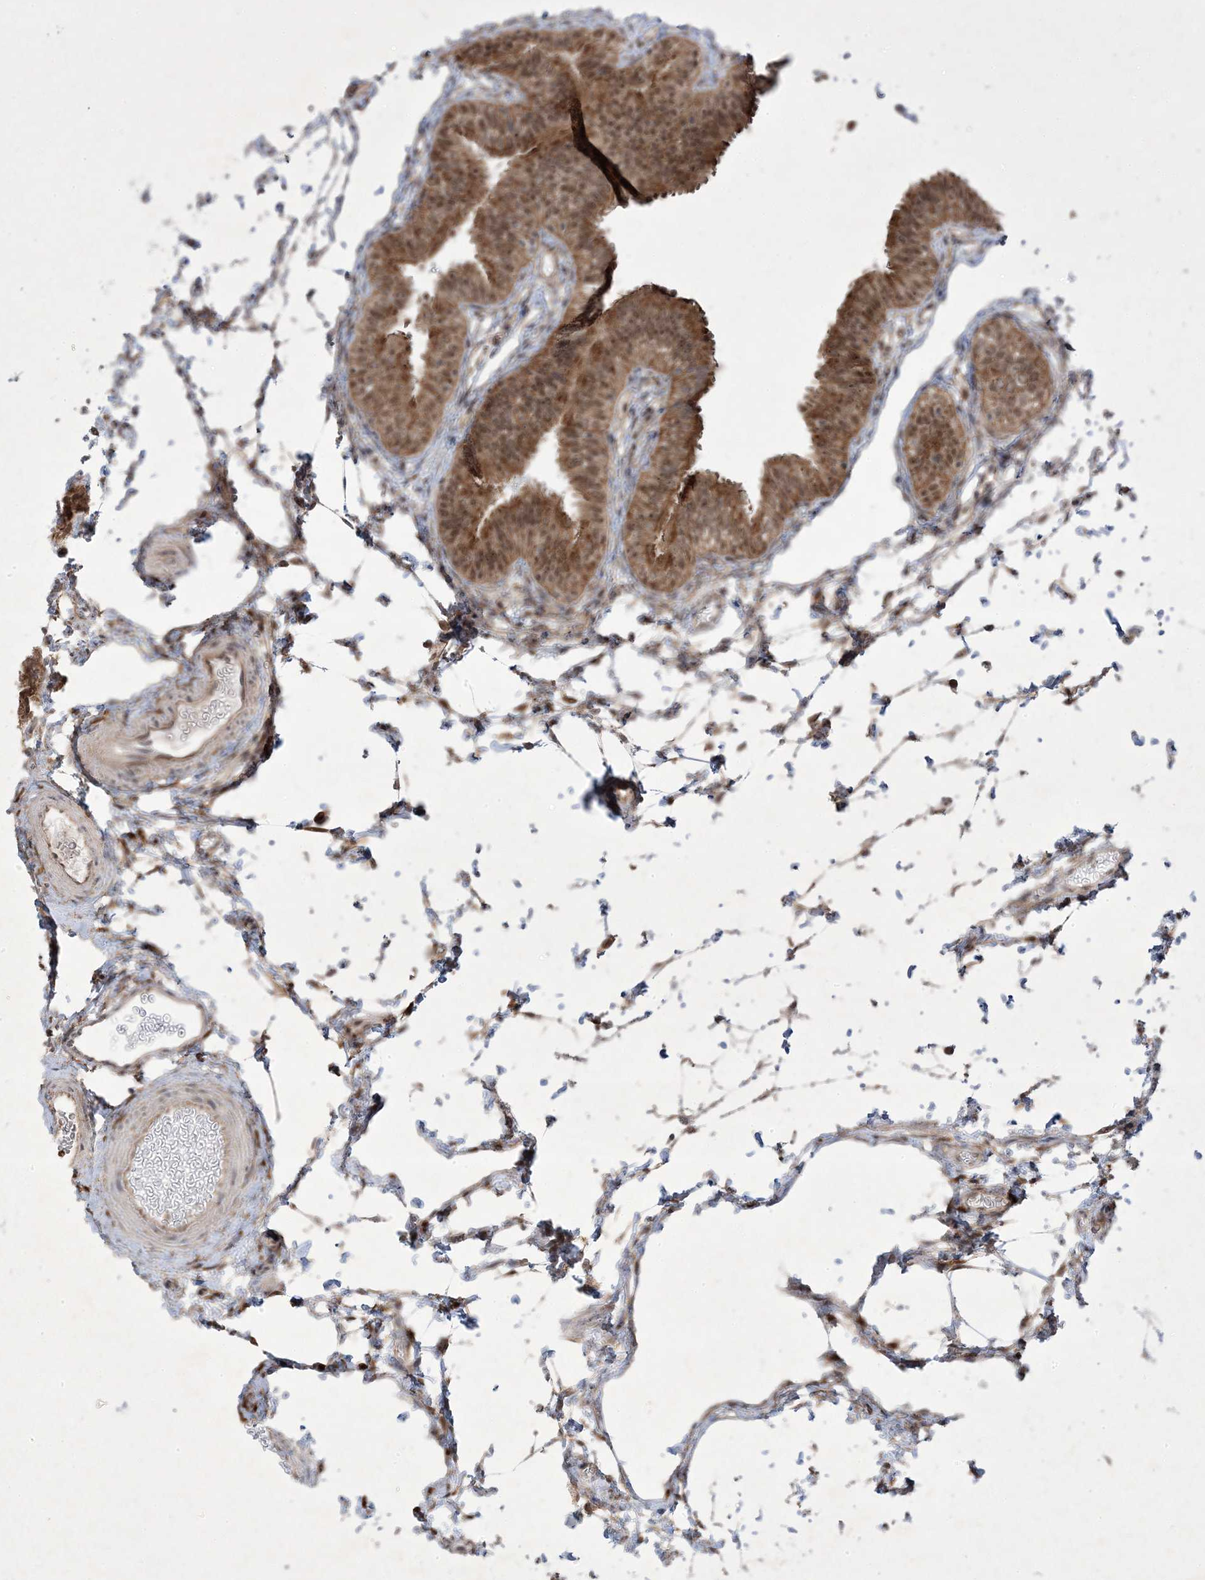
{"staining": {"intensity": "moderate", "quantity": ">75%", "location": "cytoplasmic/membranous,nuclear"}, "tissue": "fallopian tube", "cell_type": "Glandular cells", "image_type": "normal", "snomed": [{"axis": "morphology", "description": "Normal tissue, NOS"}, {"axis": "topography", "description": "Fallopian tube"}], "caption": "Immunohistochemical staining of unremarkable human fallopian tube displays medium levels of moderate cytoplasmic/membranous,nuclear staining in approximately >75% of glandular cells.", "gene": "PLEKHM2", "patient": {"sex": "female", "age": 35}}